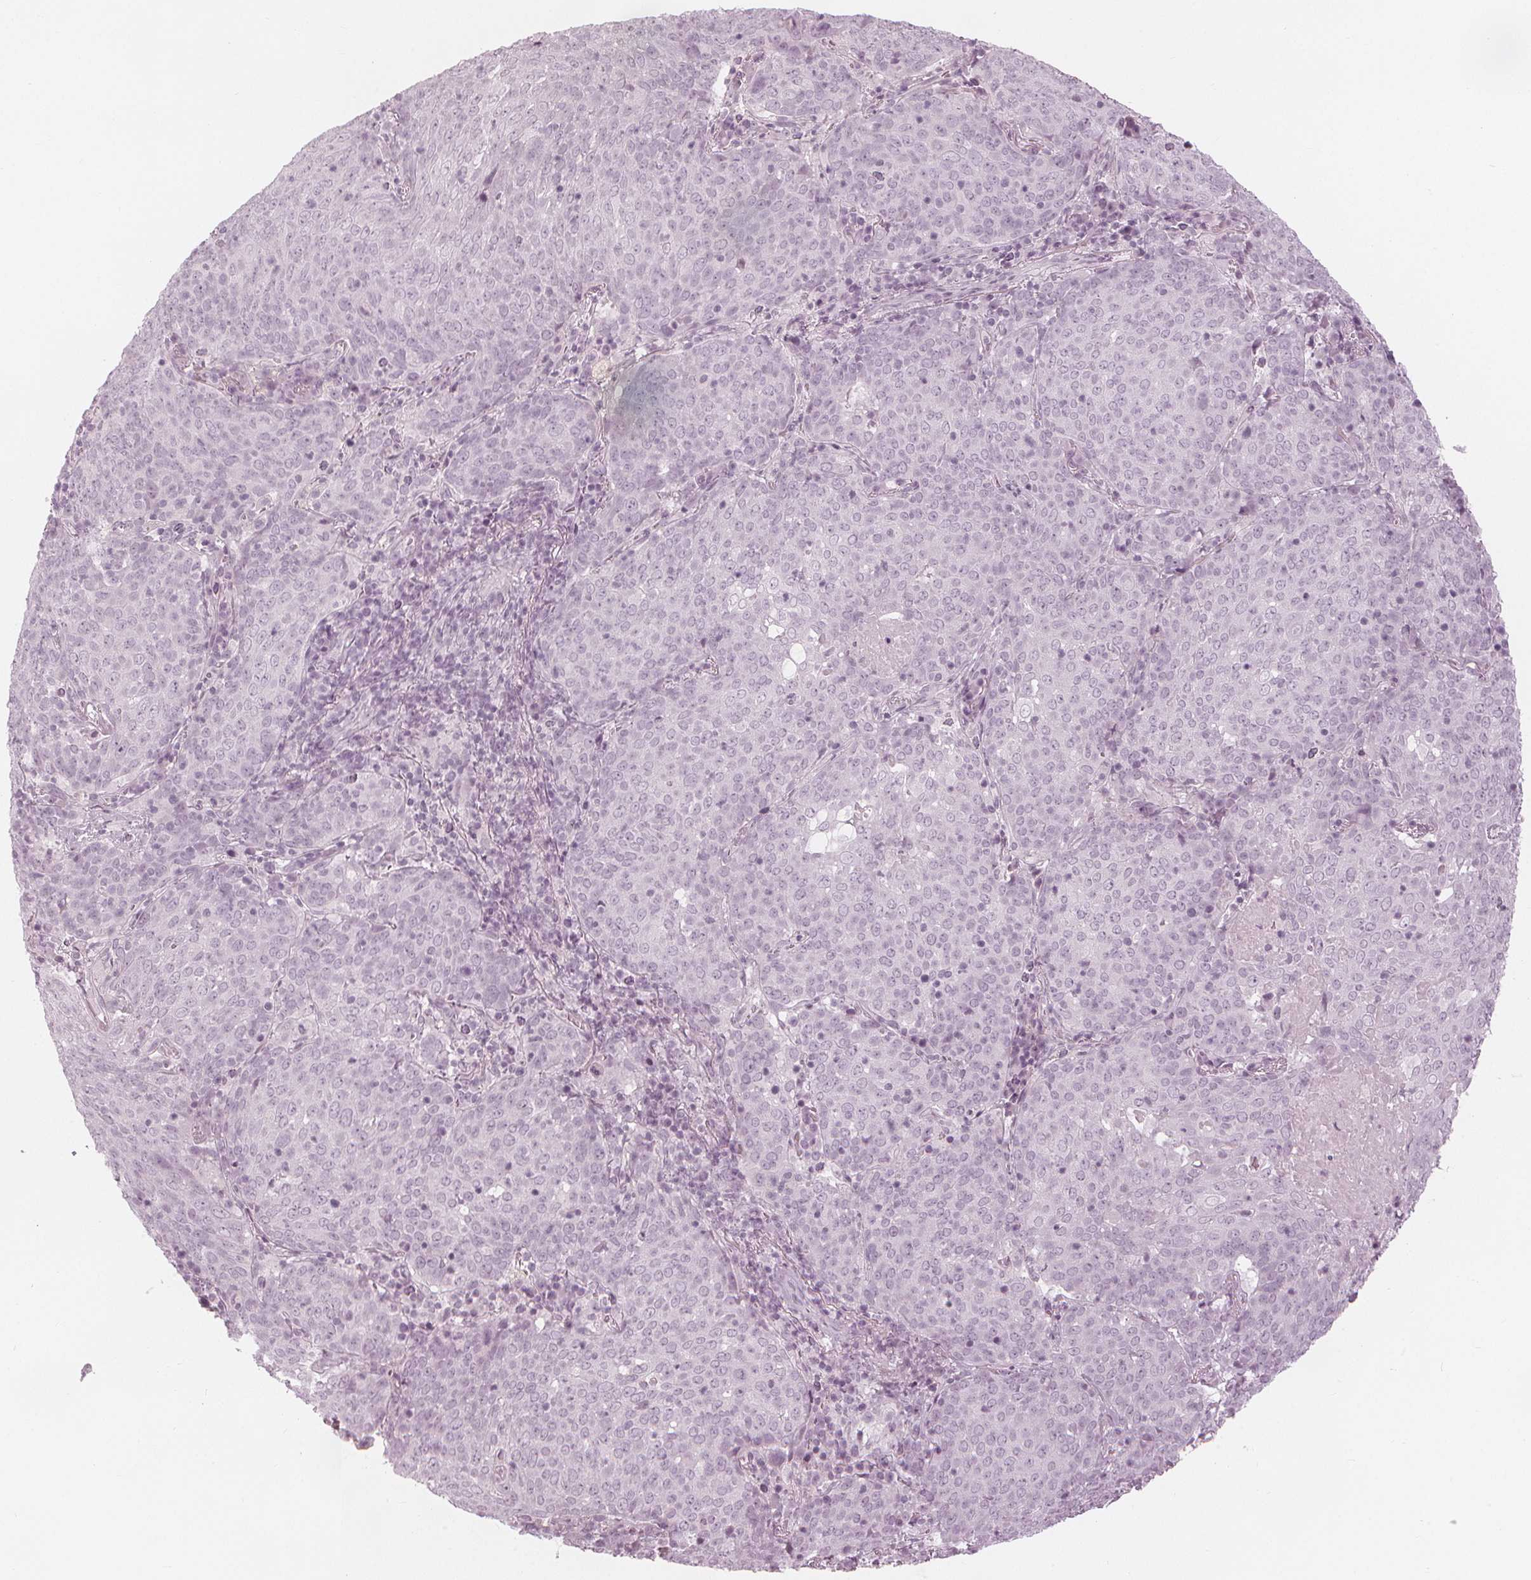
{"staining": {"intensity": "negative", "quantity": "none", "location": "none"}, "tissue": "lung cancer", "cell_type": "Tumor cells", "image_type": "cancer", "snomed": [{"axis": "morphology", "description": "Squamous cell carcinoma, NOS"}, {"axis": "topography", "description": "Lung"}], "caption": "The micrograph demonstrates no significant staining in tumor cells of squamous cell carcinoma (lung).", "gene": "PAEP", "patient": {"sex": "male", "age": 82}}